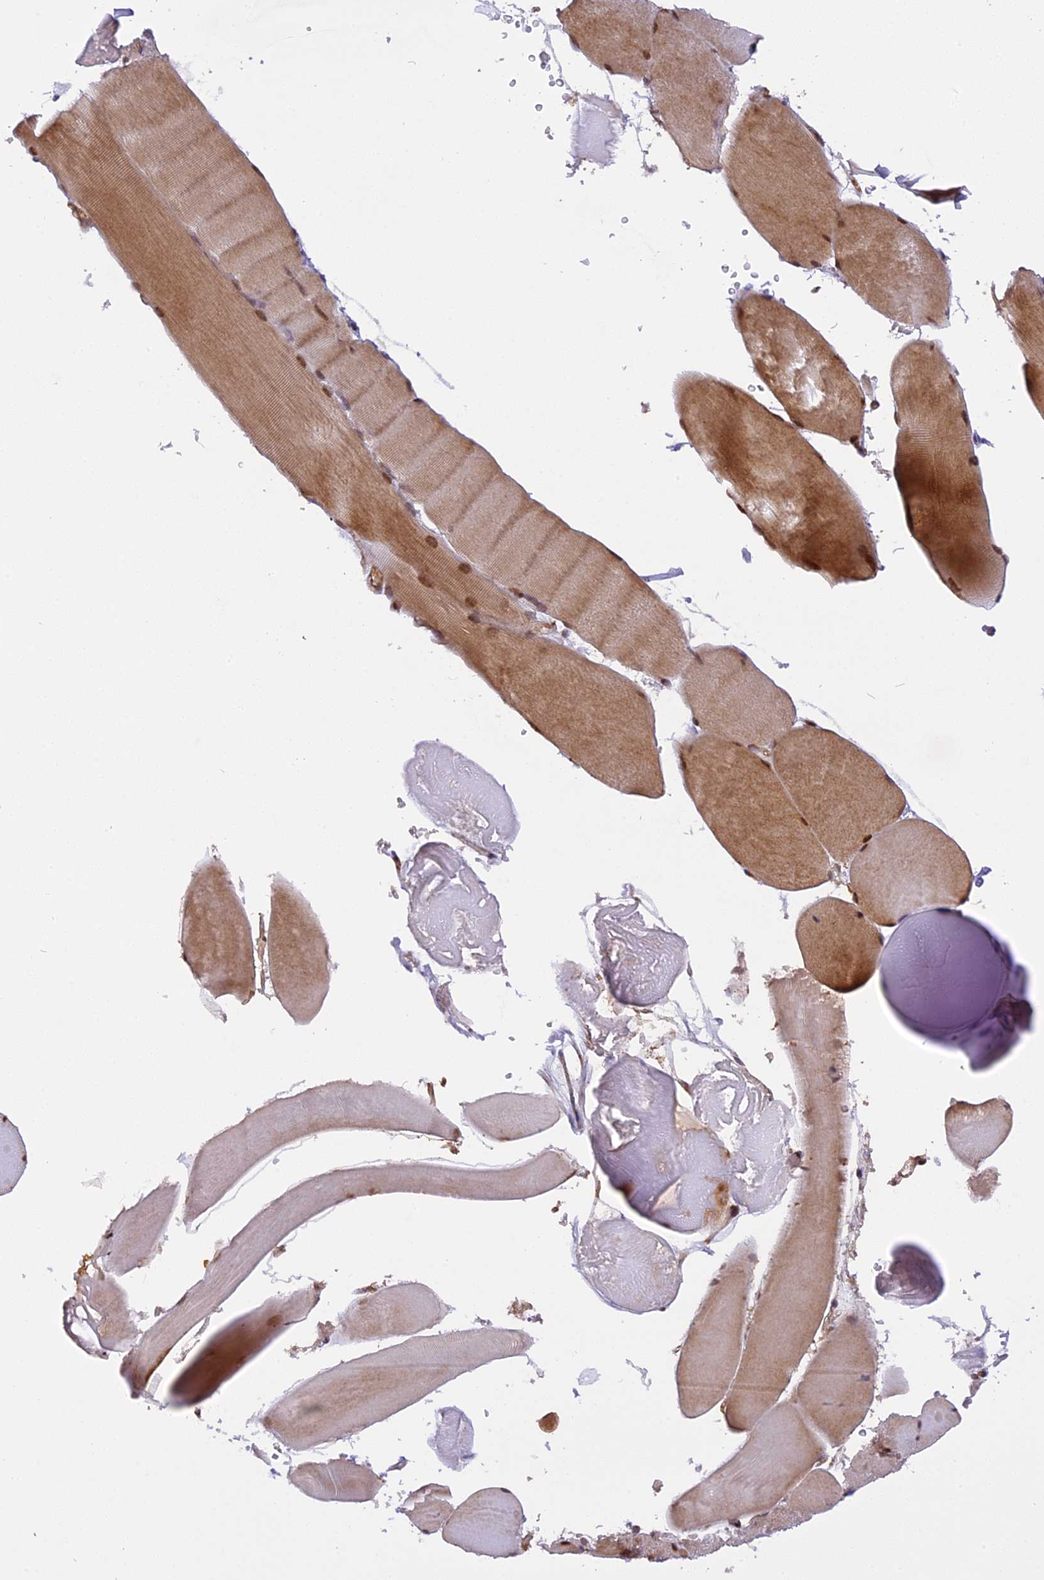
{"staining": {"intensity": "moderate", "quantity": "25%-75%", "location": "cytoplasmic/membranous,nuclear"}, "tissue": "skeletal muscle", "cell_type": "Myocytes", "image_type": "normal", "snomed": [{"axis": "morphology", "description": "Normal tissue, NOS"}, {"axis": "topography", "description": "Skeletal muscle"}, {"axis": "topography", "description": "Head-Neck"}], "caption": "A photomicrograph showing moderate cytoplasmic/membranous,nuclear staining in about 25%-75% of myocytes in benign skeletal muscle, as visualized by brown immunohistochemical staining.", "gene": "MICALL1", "patient": {"sex": "male", "age": 66}}